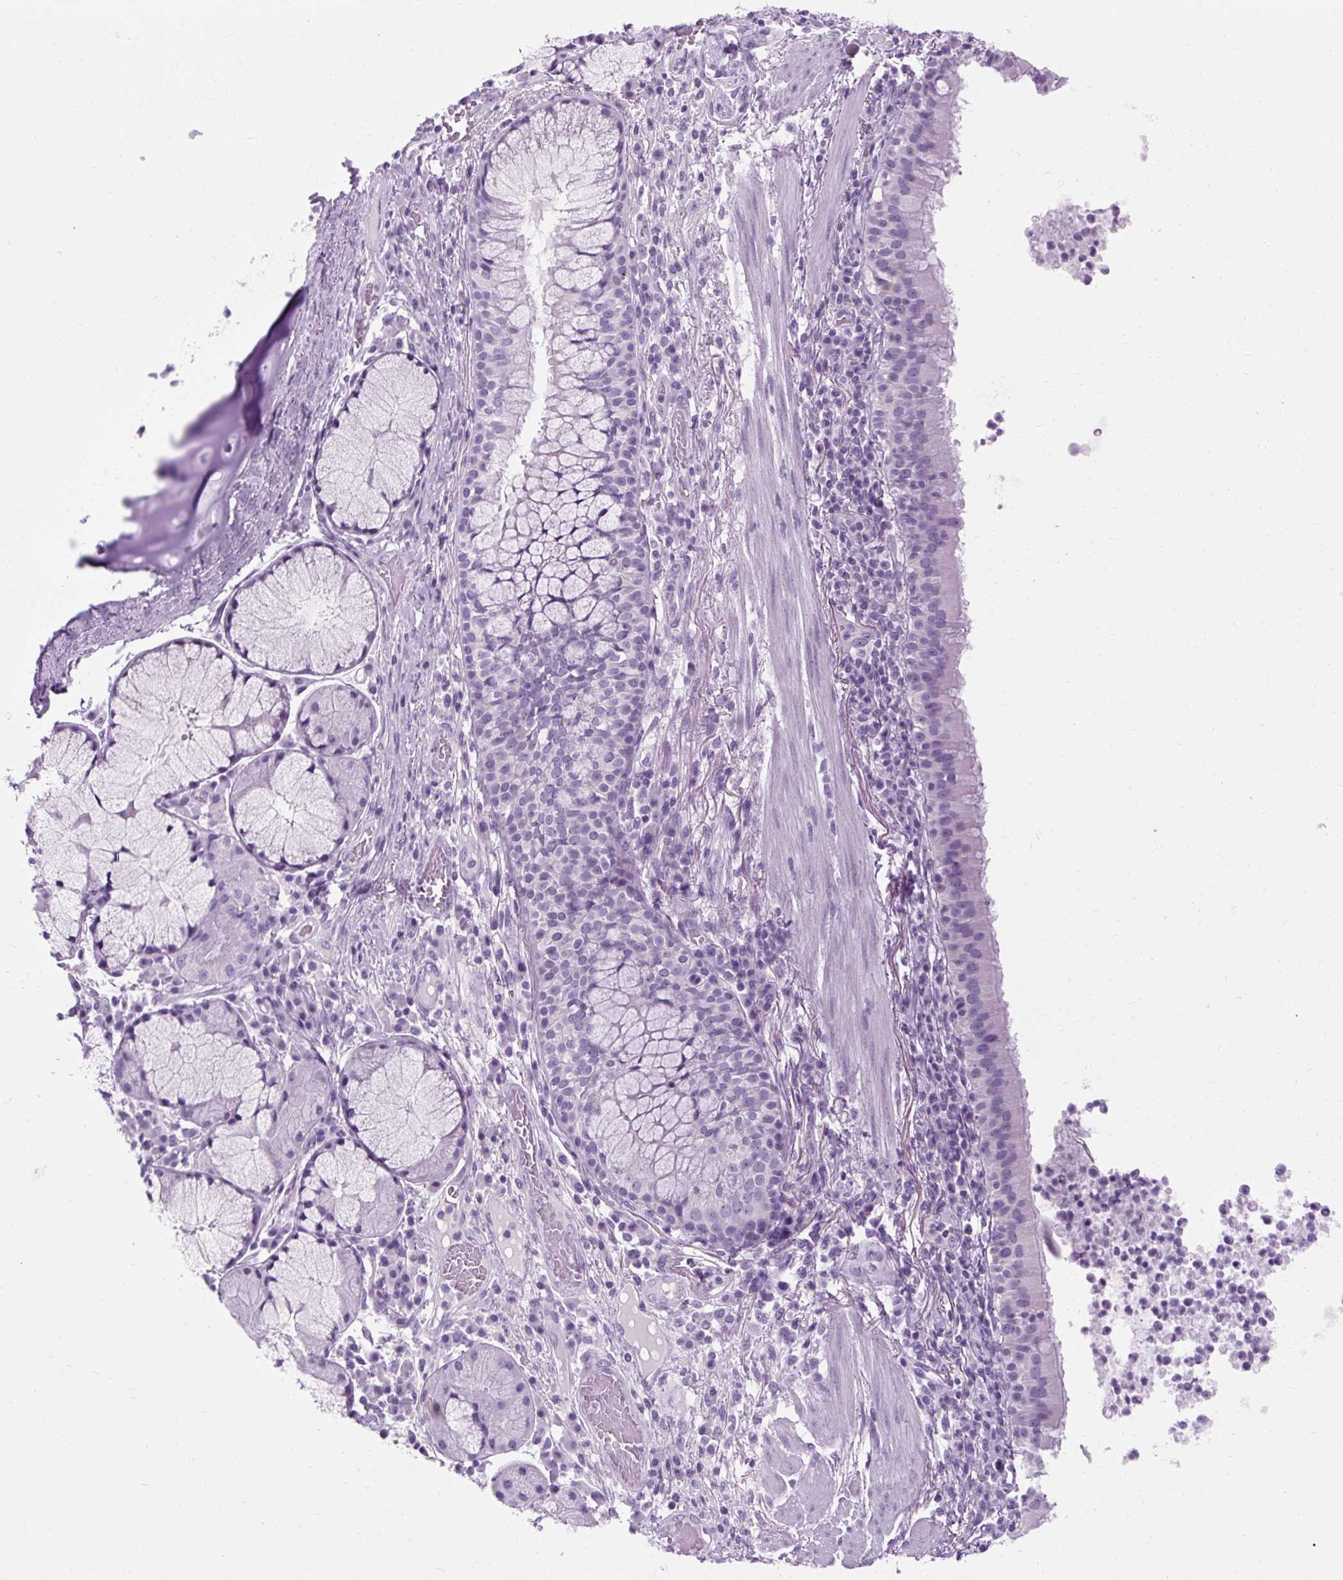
{"staining": {"intensity": "negative", "quantity": "none", "location": "none"}, "tissue": "bronchus", "cell_type": "Respiratory epithelial cells", "image_type": "normal", "snomed": [{"axis": "morphology", "description": "Normal tissue, NOS"}, {"axis": "topography", "description": "Cartilage tissue"}, {"axis": "topography", "description": "Bronchus"}], "caption": "High magnification brightfield microscopy of benign bronchus stained with DAB (brown) and counterstained with hematoxylin (blue): respiratory epithelial cells show no significant positivity.", "gene": "B3GNT4", "patient": {"sex": "male", "age": 56}}